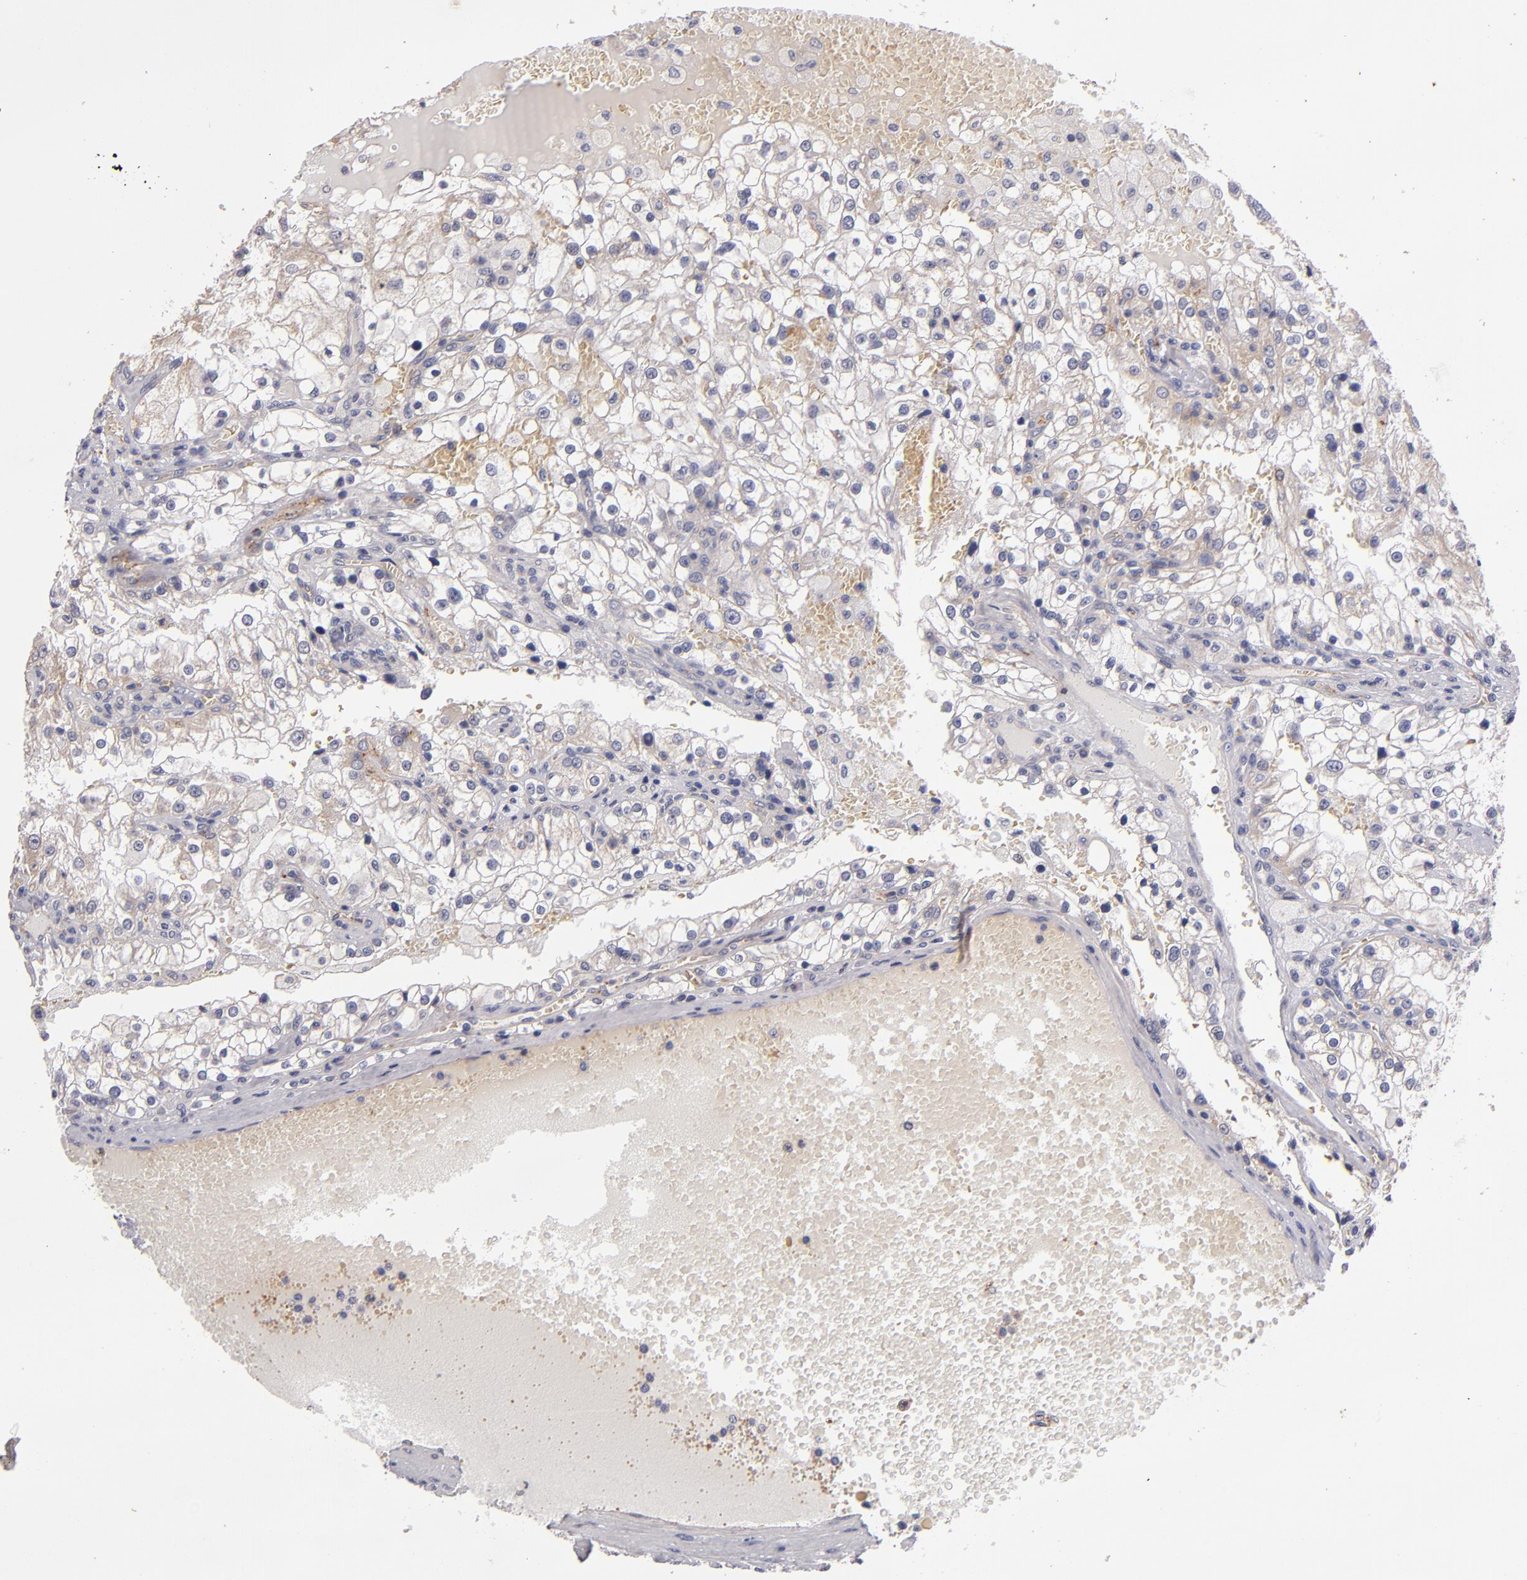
{"staining": {"intensity": "negative", "quantity": "none", "location": "none"}, "tissue": "renal cancer", "cell_type": "Tumor cells", "image_type": "cancer", "snomed": [{"axis": "morphology", "description": "Adenocarcinoma, NOS"}, {"axis": "topography", "description": "Kidney"}], "caption": "This is an IHC micrograph of human renal cancer (adenocarcinoma). There is no staining in tumor cells.", "gene": "CLDN5", "patient": {"sex": "female", "age": 74}}